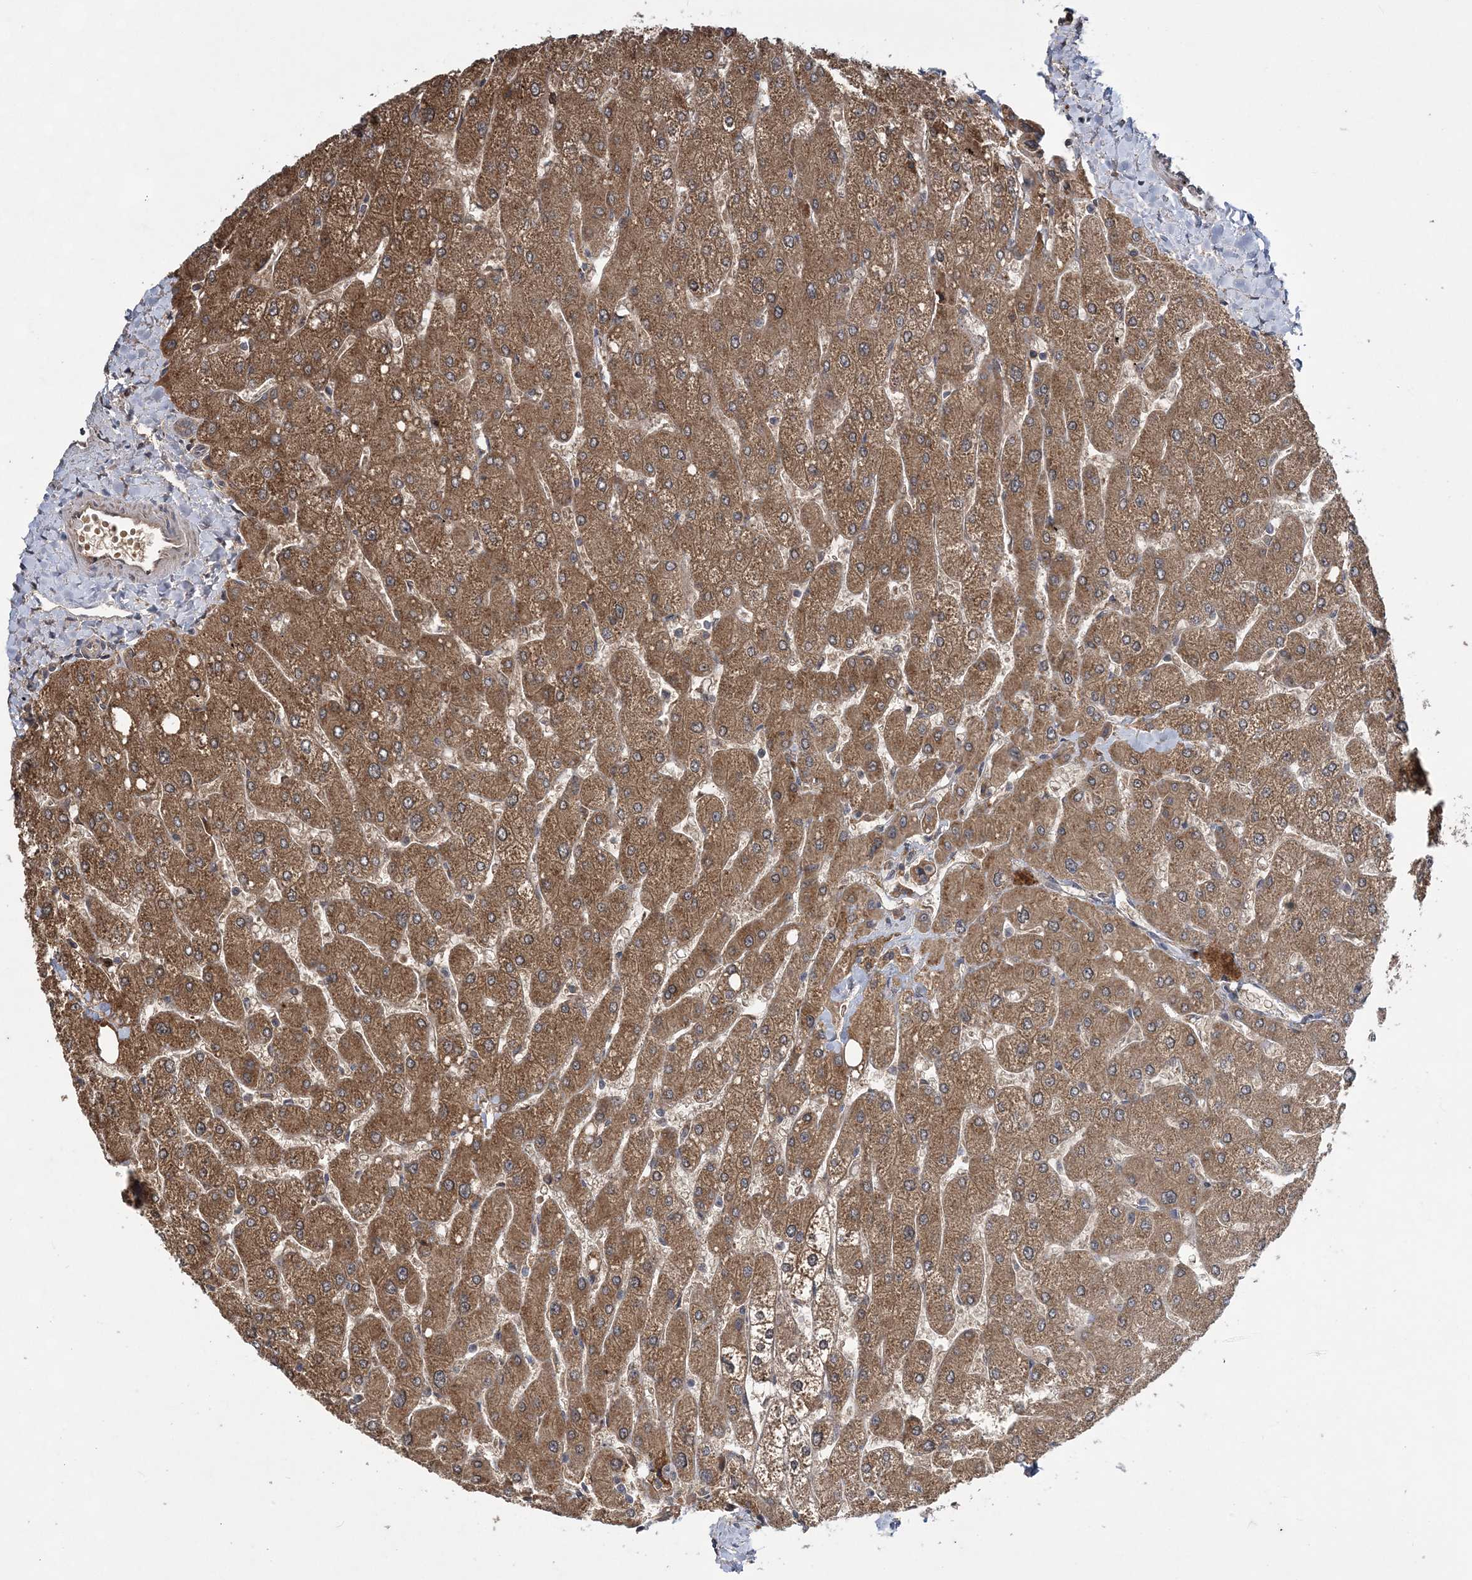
{"staining": {"intensity": "weak", "quantity": "25%-75%", "location": "cytoplasmic/membranous"}, "tissue": "liver", "cell_type": "Cholangiocytes", "image_type": "normal", "snomed": [{"axis": "morphology", "description": "Normal tissue, NOS"}, {"axis": "topography", "description": "Liver"}], "caption": "Liver stained with immunohistochemistry (IHC) displays weak cytoplasmic/membranous positivity in about 25%-75% of cholangiocytes.", "gene": "HMGCS1", "patient": {"sex": "male", "age": 55}}